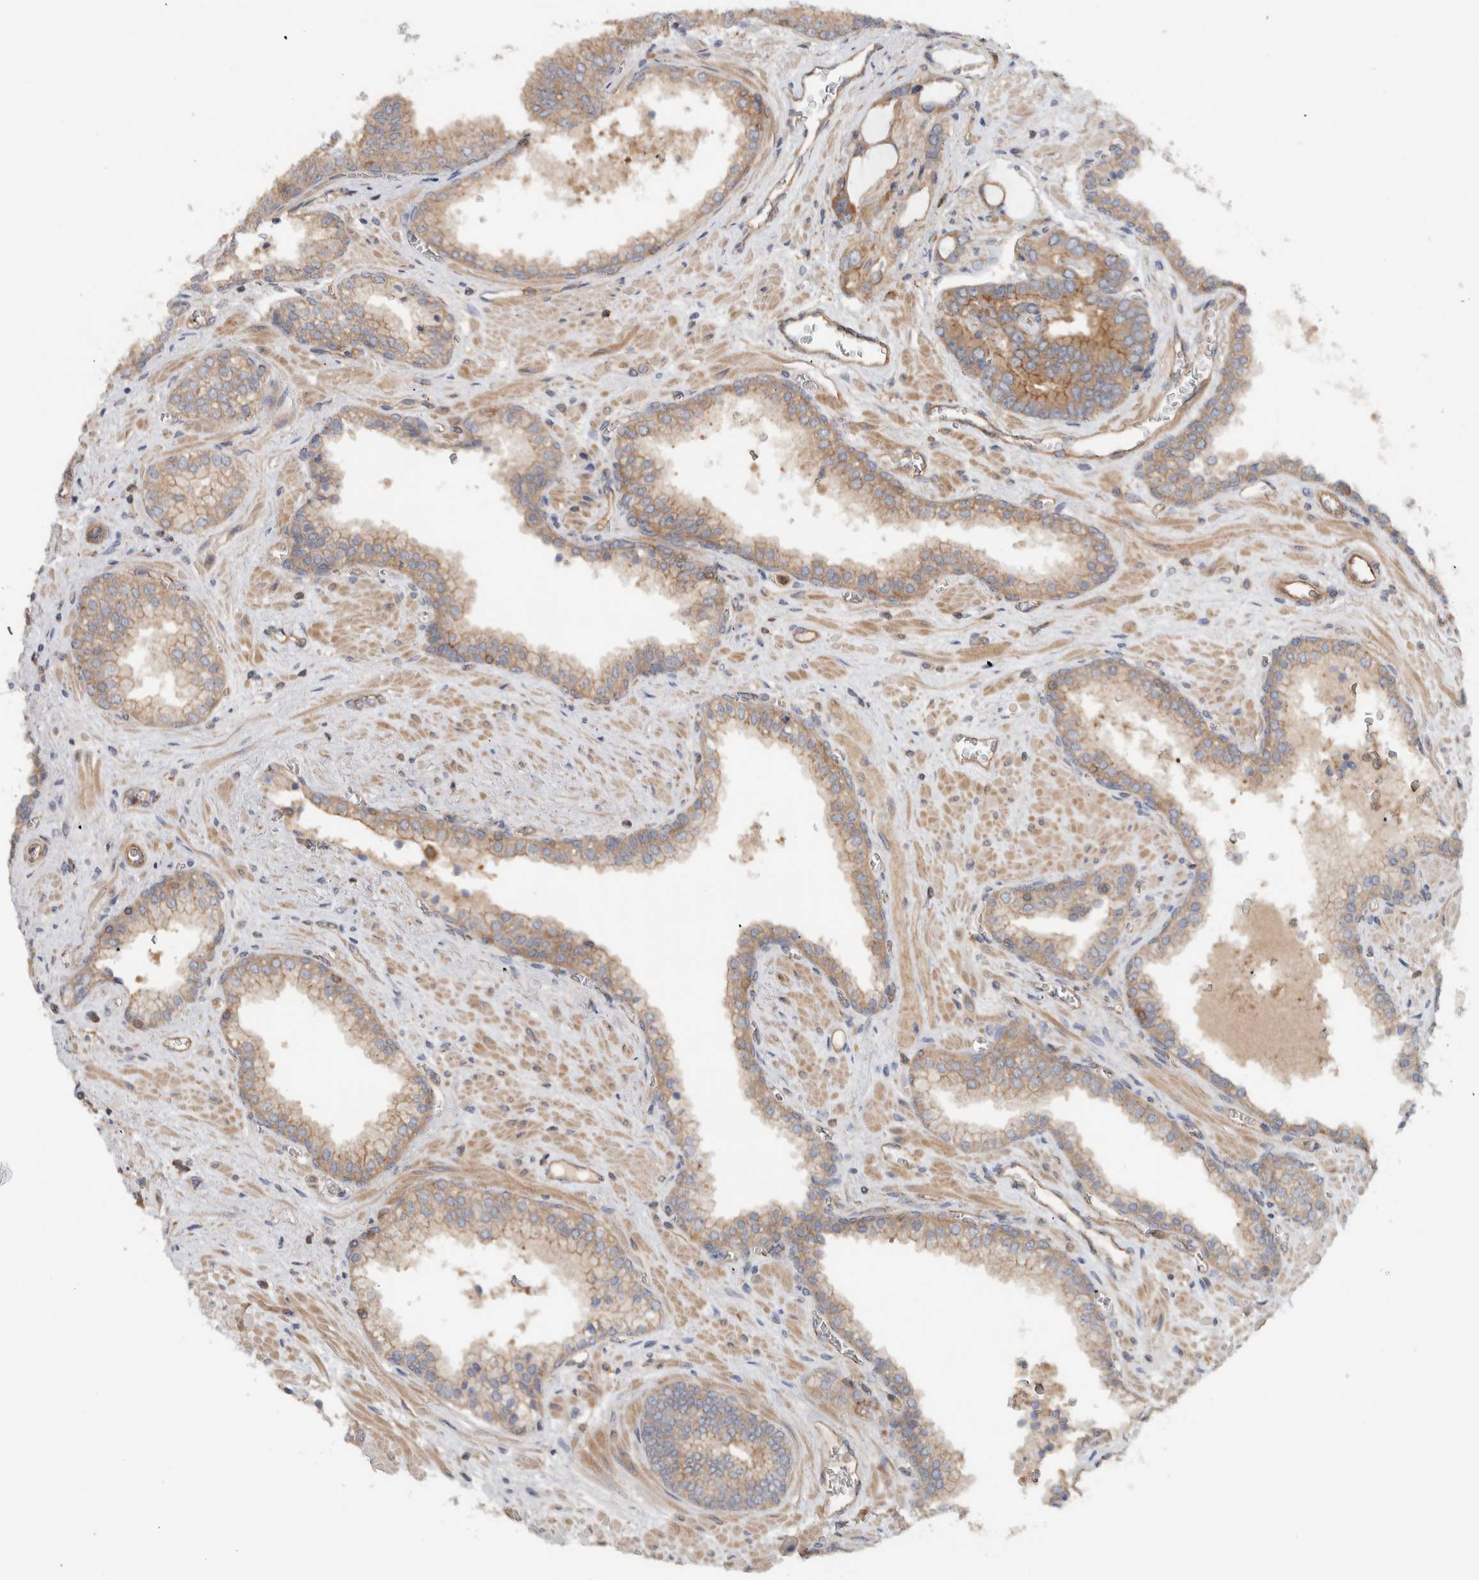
{"staining": {"intensity": "weak", "quantity": ">75%", "location": "cytoplasmic/membranous"}, "tissue": "prostate cancer", "cell_type": "Tumor cells", "image_type": "cancer", "snomed": [{"axis": "morphology", "description": "Adenocarcinoma, Low grade"}, {"axis": "topography", "description": "Prostate"}], "caption": "This histopathology image shows prostate cancer stained with immunohistochemistry to label a protein in brown. The cytoplasmic/membranous of tumor cells show weak positivity for the protein. Nuclei are counter-stained blue.", "gene": "MPRIP", "patient": {"sex": "male", "age": 71}}